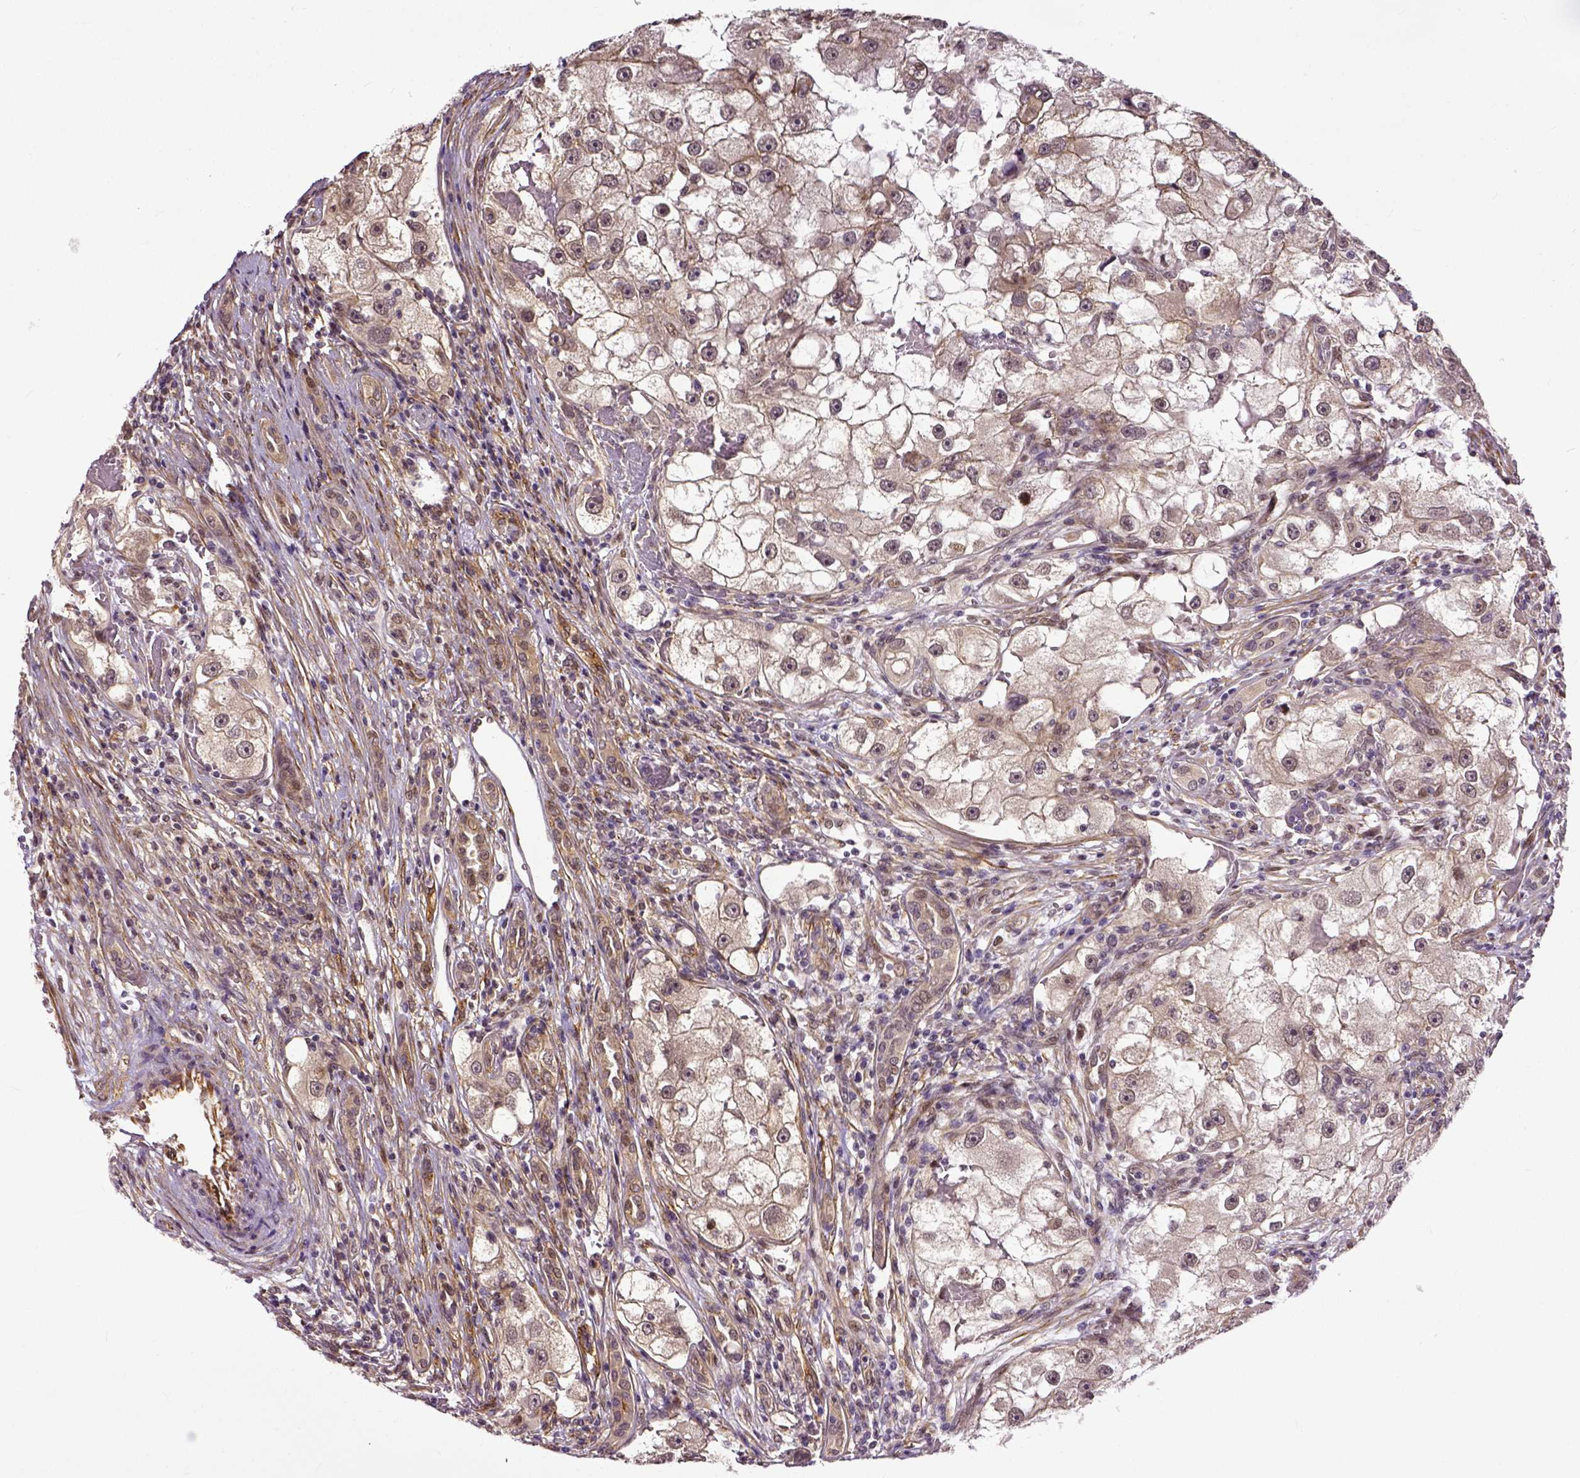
{"staining": {"intensity": "weak", "quantity": "25%-75%", "location": "cytoplasmic/membranous"}, "tissue": "renal cancer", "cell_type": "Tumor cells", "image_type": "cancer", "snomed": [{"axis": "morphology", "description": "Adenocarcinoma, NOS"}, {"axis": "topography", "description": "Kidney"}], "caption": "IHC of human renal cancer displays low levels of weak cytoplasmic/membranous expression in about 25%-75% of tumor cells.", "gene": "DICER1", "patient": {"sex": "male", "age": 63}}